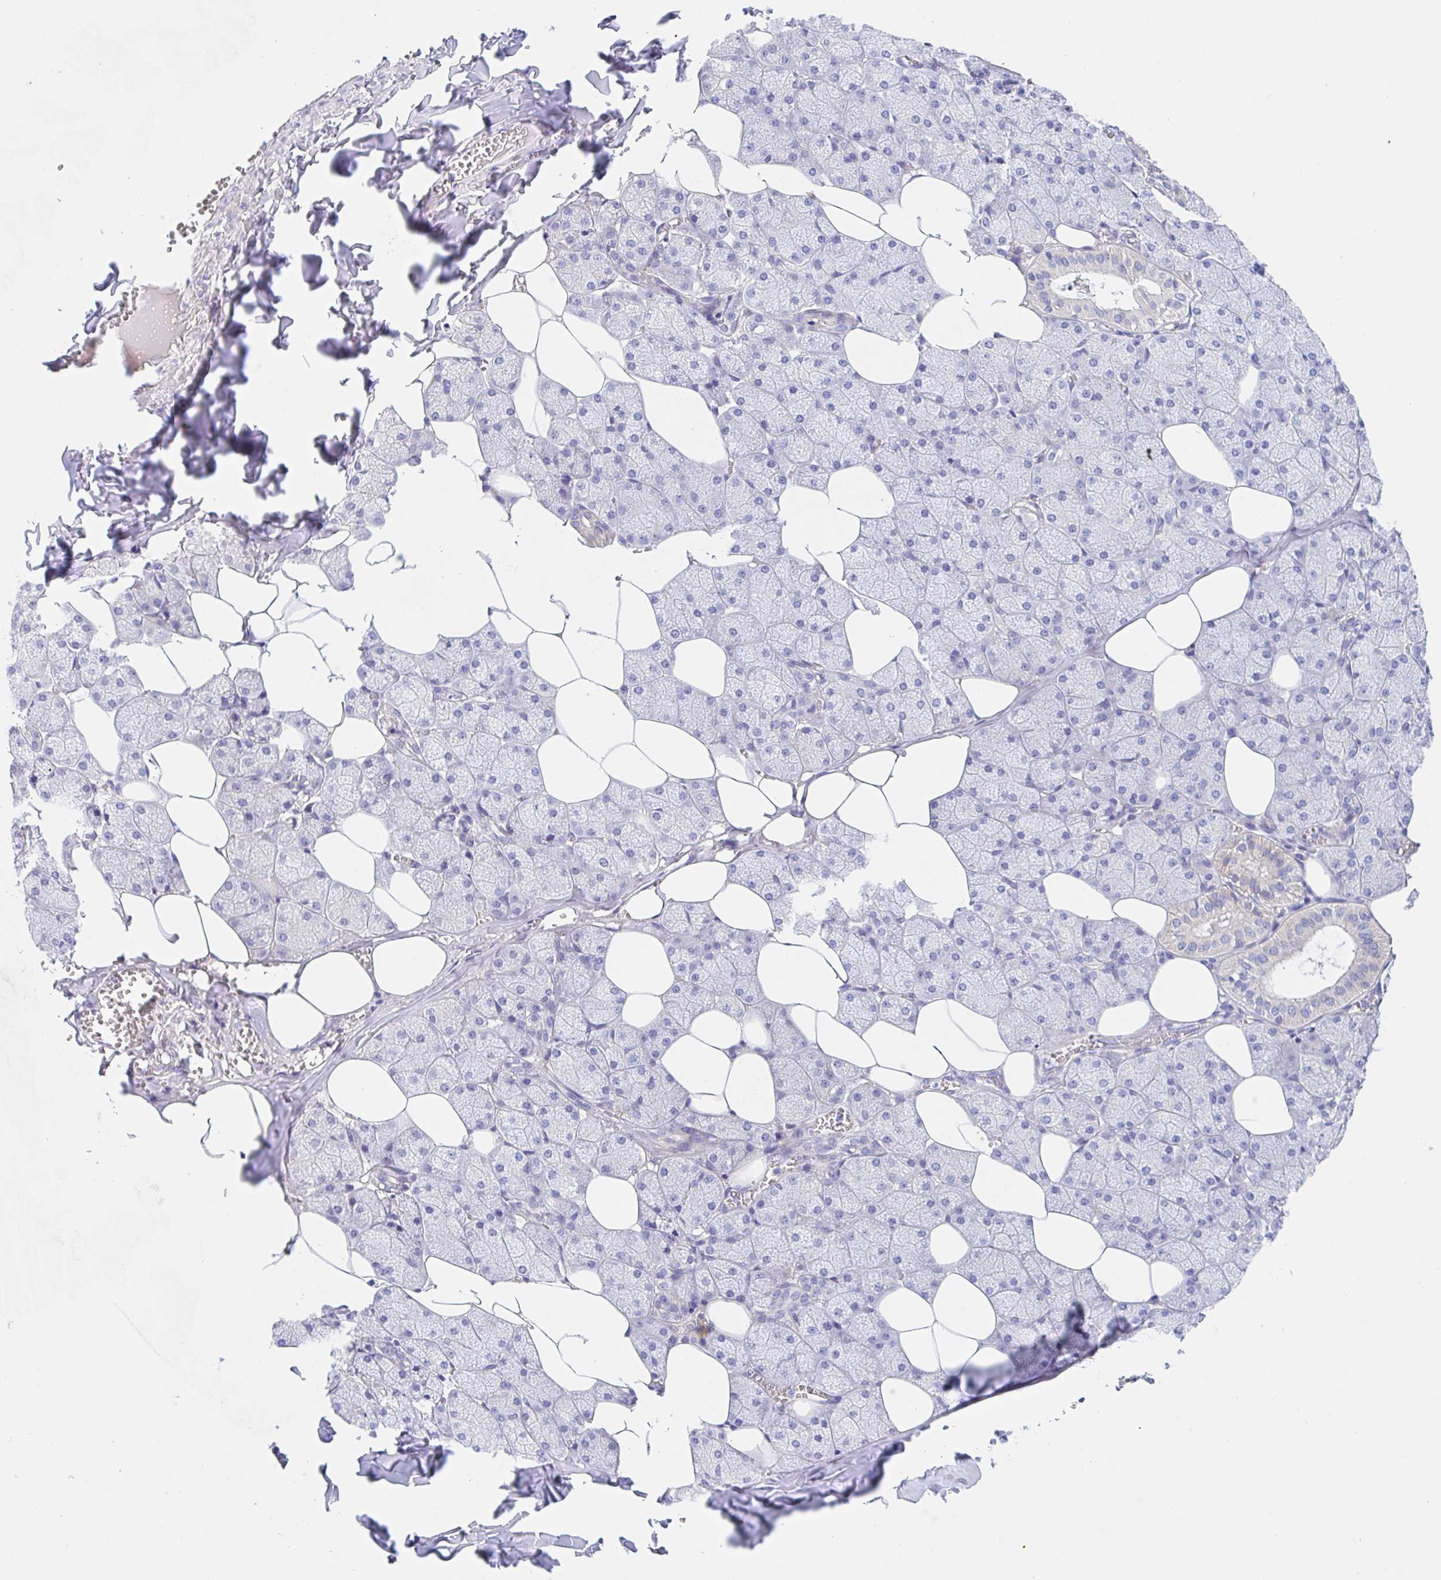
{"staining": {"intensity": "weak", "quantity": "<25%", "location": "cytoplasmic/membranous"}, "tissue": "salivary gland", "cell_type": "Glandular cells", "image_type": "normal", "snomed": [{"axis": "morphology", "description": "Normal tissue, NOS"}, {"axis": "topography", "description": "Salivary gland"}, {"axis": "topography", "description": "Peripheral nerve tissue"}], "caption": "Histopathology image shows no protein positivity in glandular cells of benign salivary gland. Brightfield microscopy of IHC stained with DAB (brown) and hematoxylin (blue), captured at high magnification.", "gene": "TMEM86A", "patient": {"sex": "male", "age": 38}}